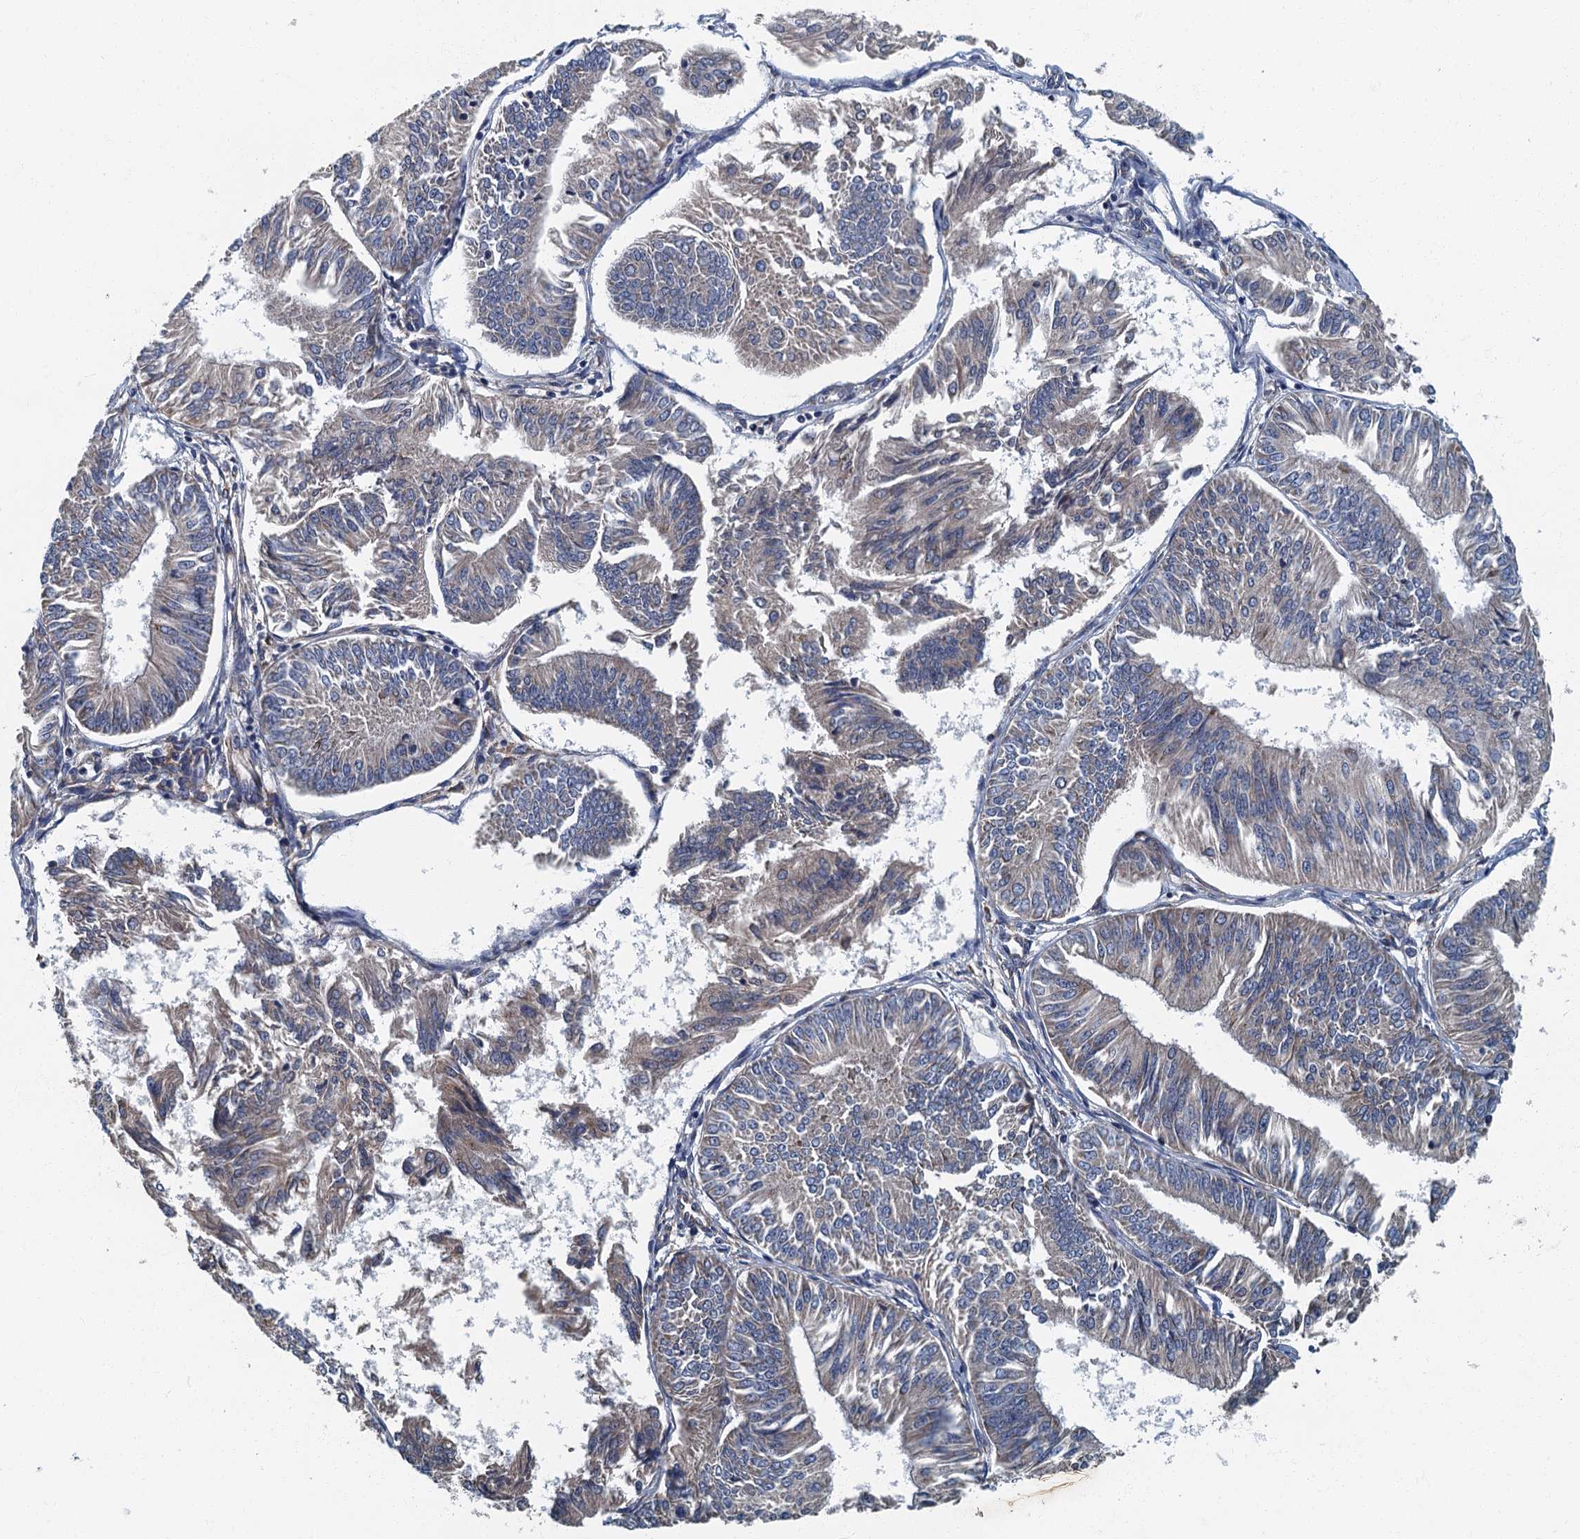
{"staining": {"intensity": "negative", "quantity": "none", "location": "none"}, "tissue": "endometrial cancer", "cell_type": "Tumor cells", "image_type": "cancer", "snomed": [{"axis": "morphology", "description": "Adenocarcinoma, NOS"}, {"axis": "topography", "description": "Endometrium"}], "caption": "The histopathology image shows no significant positivity in tumor cells of endometrial adenocarcinoma.", "gene": "DDX49", "patient": {"sex": "female", "age": 58}}